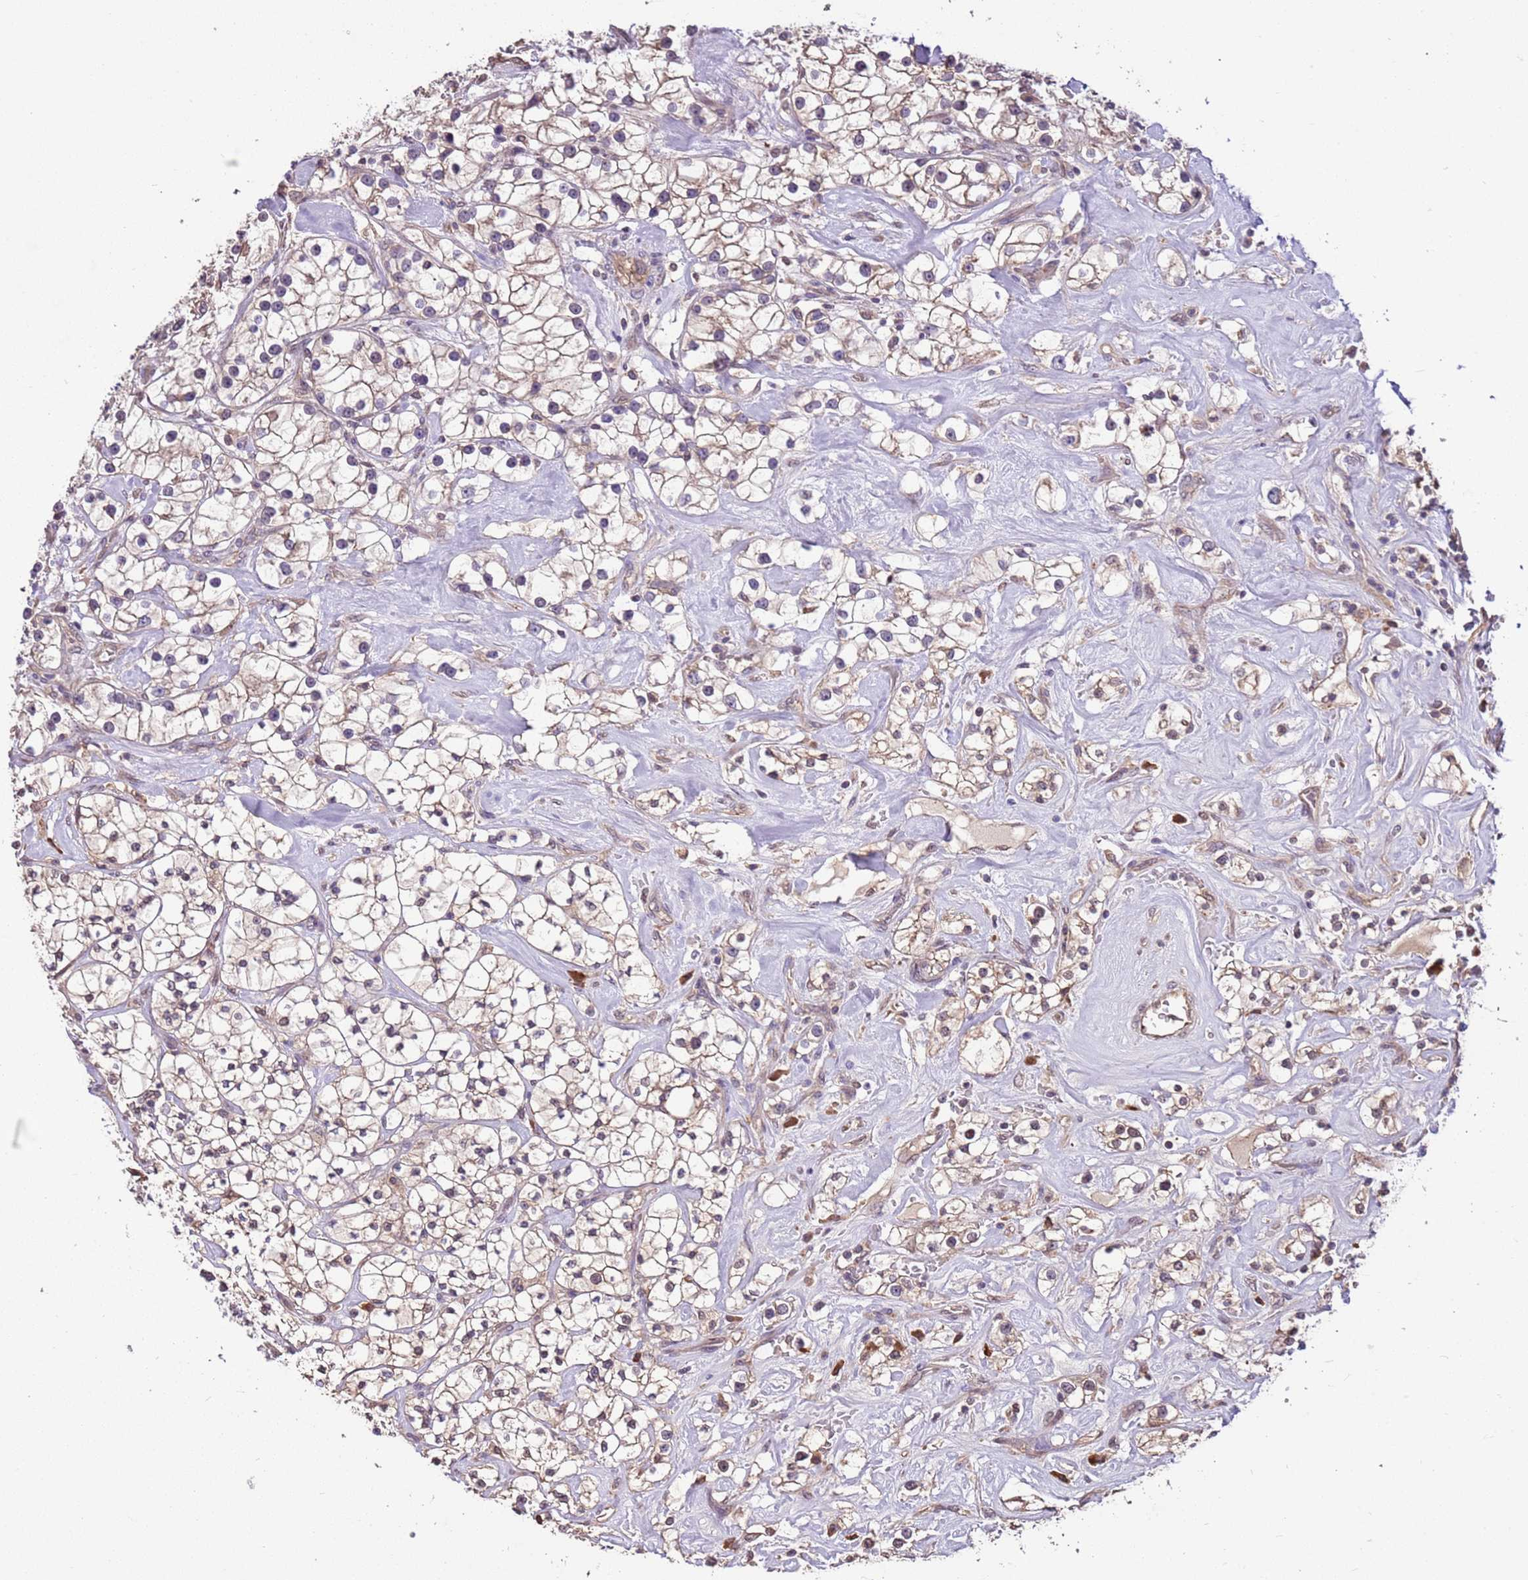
{"staining": {"intensity": "weak", "quantity": ">75%", "location": "cytoplasmic/membranous"}, "tissue": "renal cancer", "cell_type": "Tumor cells", "image_type": "cancer", "snomed": [{"axis": "morphology", "description": "Adenocarcinoma, NOS"}, {"axis": "topography", "description": "Kidney"}], "caption": "Immunohistochemistry staining of adenocarcinoma (renal), which demonstrates low levels of weak cytoplasmic/membranous staining in approximately >75% of tumor cells indicating weak cytoplasmic/membranous protein staining. The staining was performed using DAB (brown) for protein detection and nuclei were counterstained in hematoxylin (blue).", "gene": "BBS5", "patient": {"sex": "male", "age": 77}}